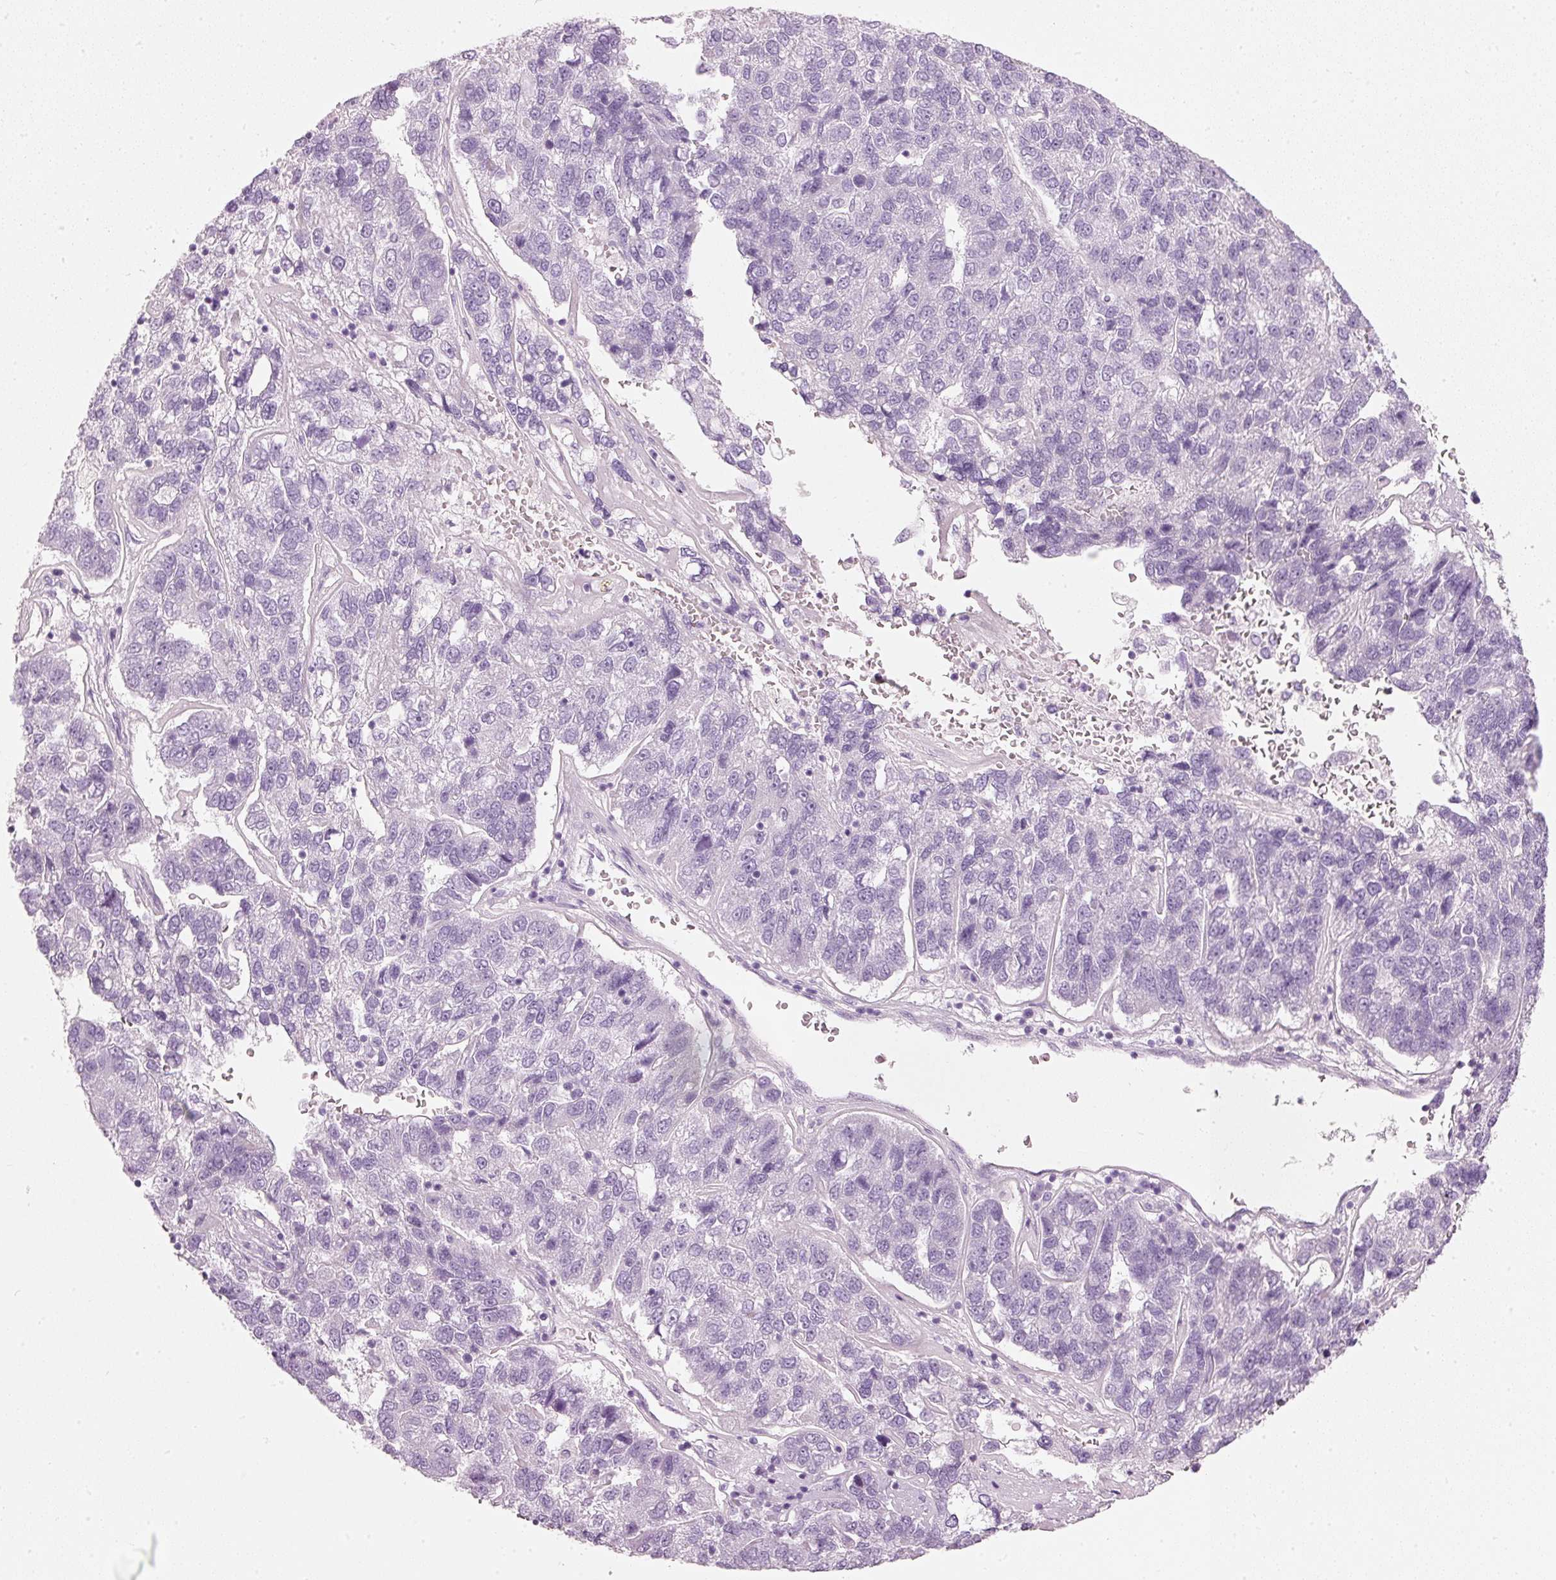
{"staining": {"intensity": "negative", "quantity": "none", "location": "none"}, "tissue": "pancreatic cancer", "cell_type": "Tumor cells", "image_type": "cancer", "snomed": [{"axis": "morphology", "description": "Adenocarcinoma, NOS"}, {"axis": "topography", "description": "Pancreas"}], "caption": "A micrograph of human pancreatic adenocarcinoma is negative for staining in tumor cells.", "gene": "PDXDC1", "patient": {"sex": "female", "age": 61}}